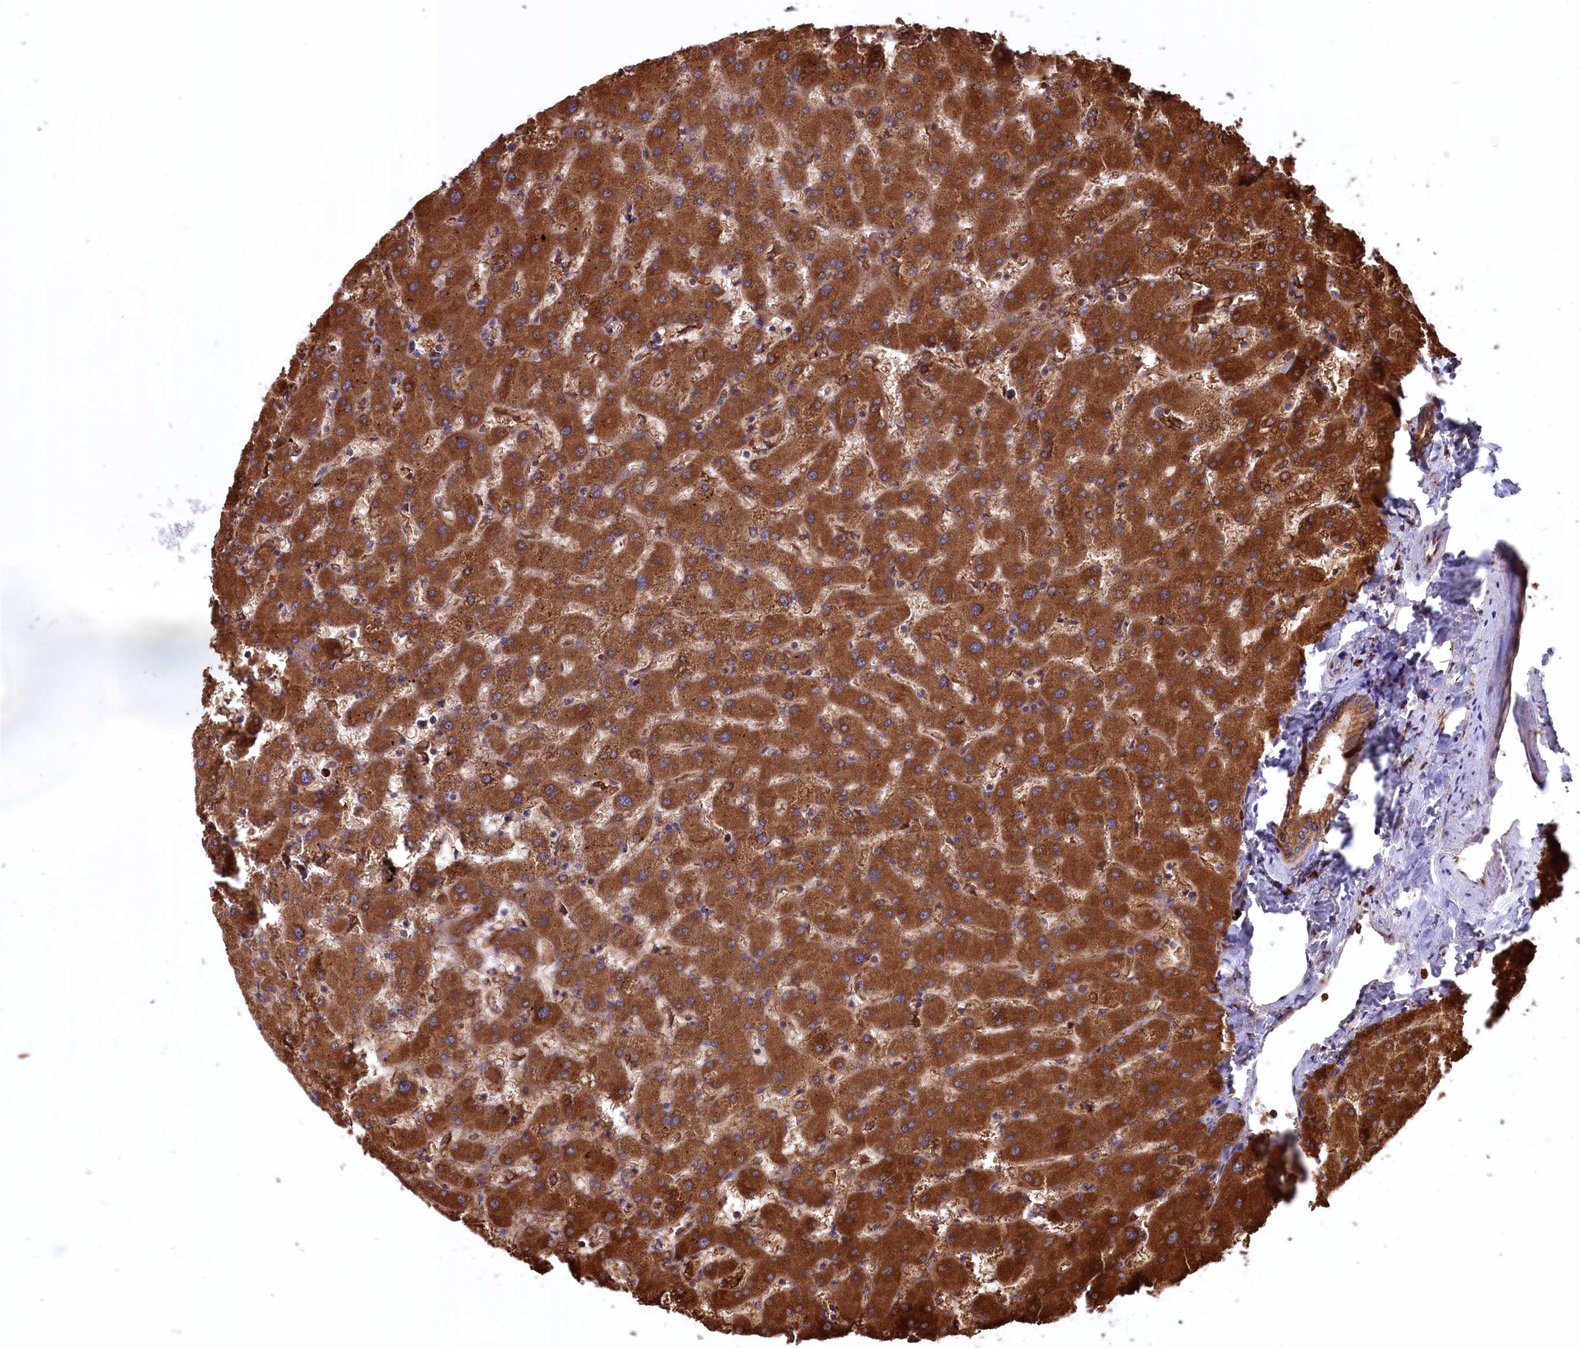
{"staining": {"intensity": "moderate", "quantity": ">75%", "location": "cytoplasmic/membranous"}, "tissue": "liver", "cell_type": "Cholangiocytes", "image_type": "normal", "snomed": [{"axis": "morphology", "description": "Normal tissue, NOS"}, {"axis": "topography", "description": "Liver"}], "caption": "IHC photomicrograph of normal liver stained for a protein (brown), which exhibits medium levels of moderate cytoplasmic/membranous positivity in approximately >75% of cholangiocytes.", "gene": "PLA2G4C", "patient": {"sex": "female", "age": 63}}